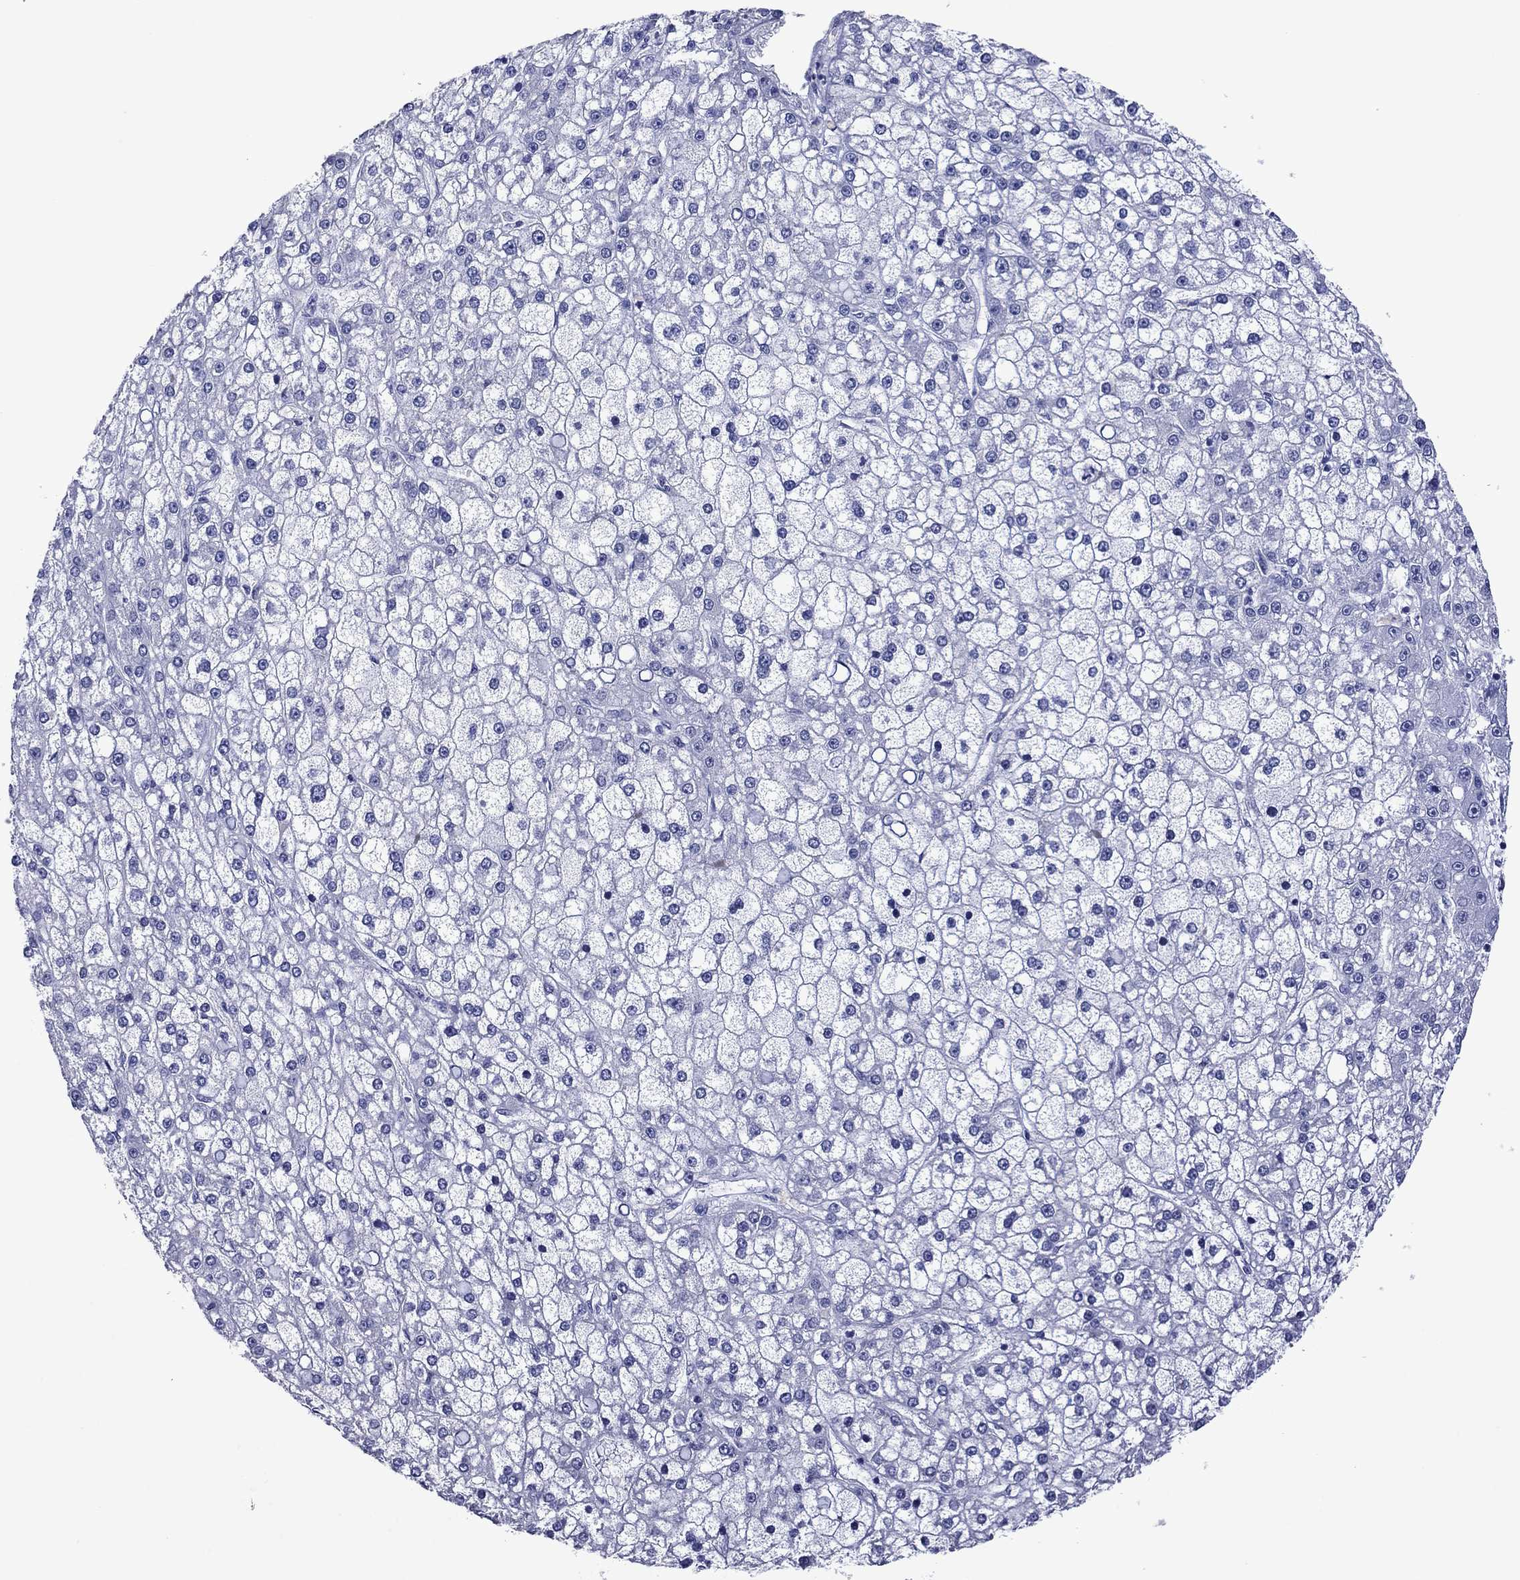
{"staining": {"intensity": "negative", "quantity": "none", "location": "none"}, "tissue": "liver cancer", "cell_type": "Tumor cells", "image_type": "cancer", "snomed": [{"axis": "morphology", "description": "Carcinoma, Hepatocellular, NOS"}, {"axis": "topography", "description": "Liver"}], "caption": "DAB (3,3'-diaminobenzidine) immunohistochemical staining of human liver cancer reveals no significant expression in tumor cells.", "gene": "PIWIL1", "patient": {"sex": "male", "age": 67}}